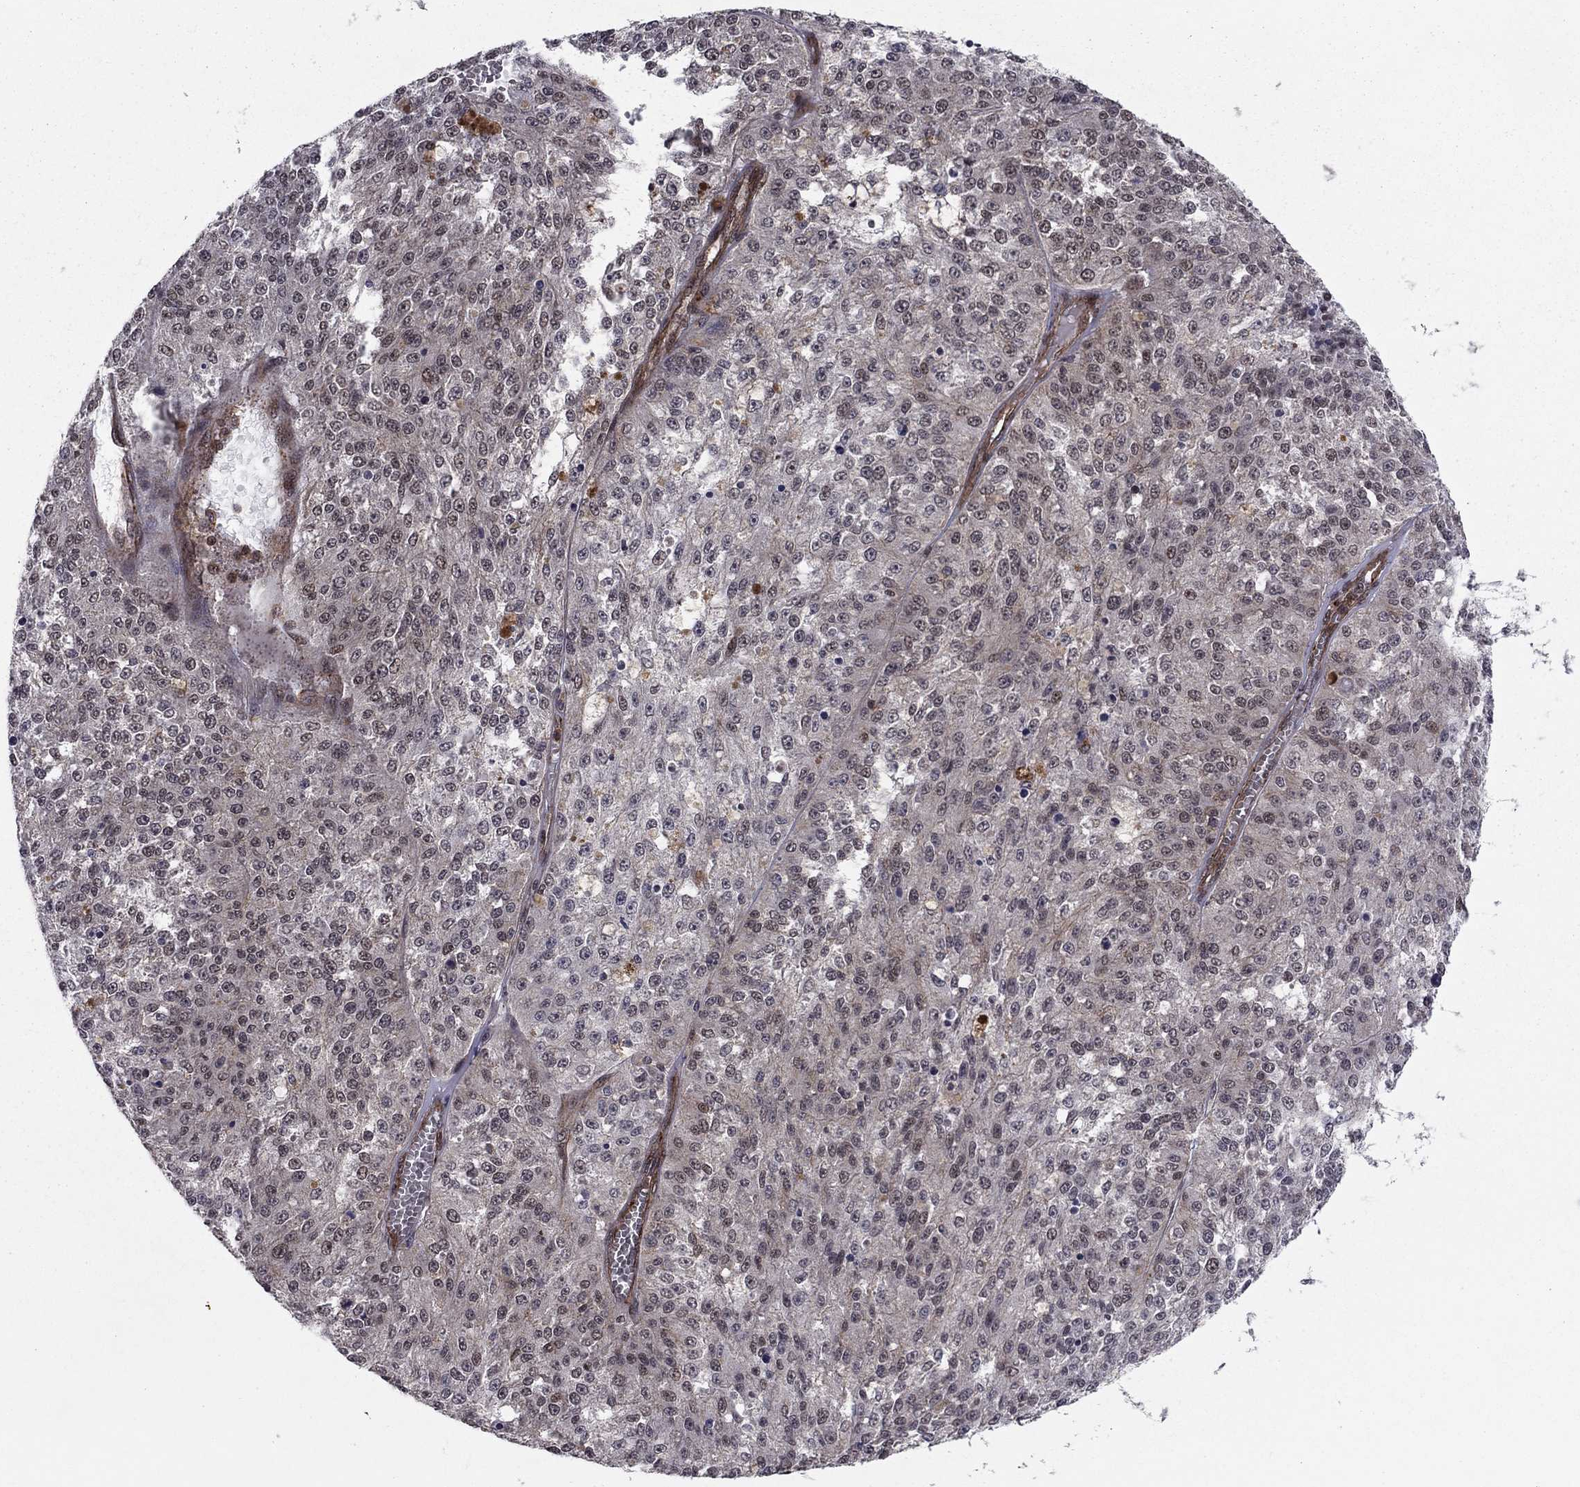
{"staining": {"intensity": "negative", "quantity": "none", "location": "none"}, "tissue": "melanoma", "cell_type": "Tumor cells", "image_type": "cancer", "snomed": [{"axis": "morphology", "description": "Malignant melanoma, Metastatic site"}, {"axis": "topography", "description": "Lymph node"}], "caption": "Human malignant melanoma (metastatic site) stained for a protein using IHC displays no positivity in tumor cells.", "gene": "SSX2IP", "patient": {"sex": "female", "age": 64}}